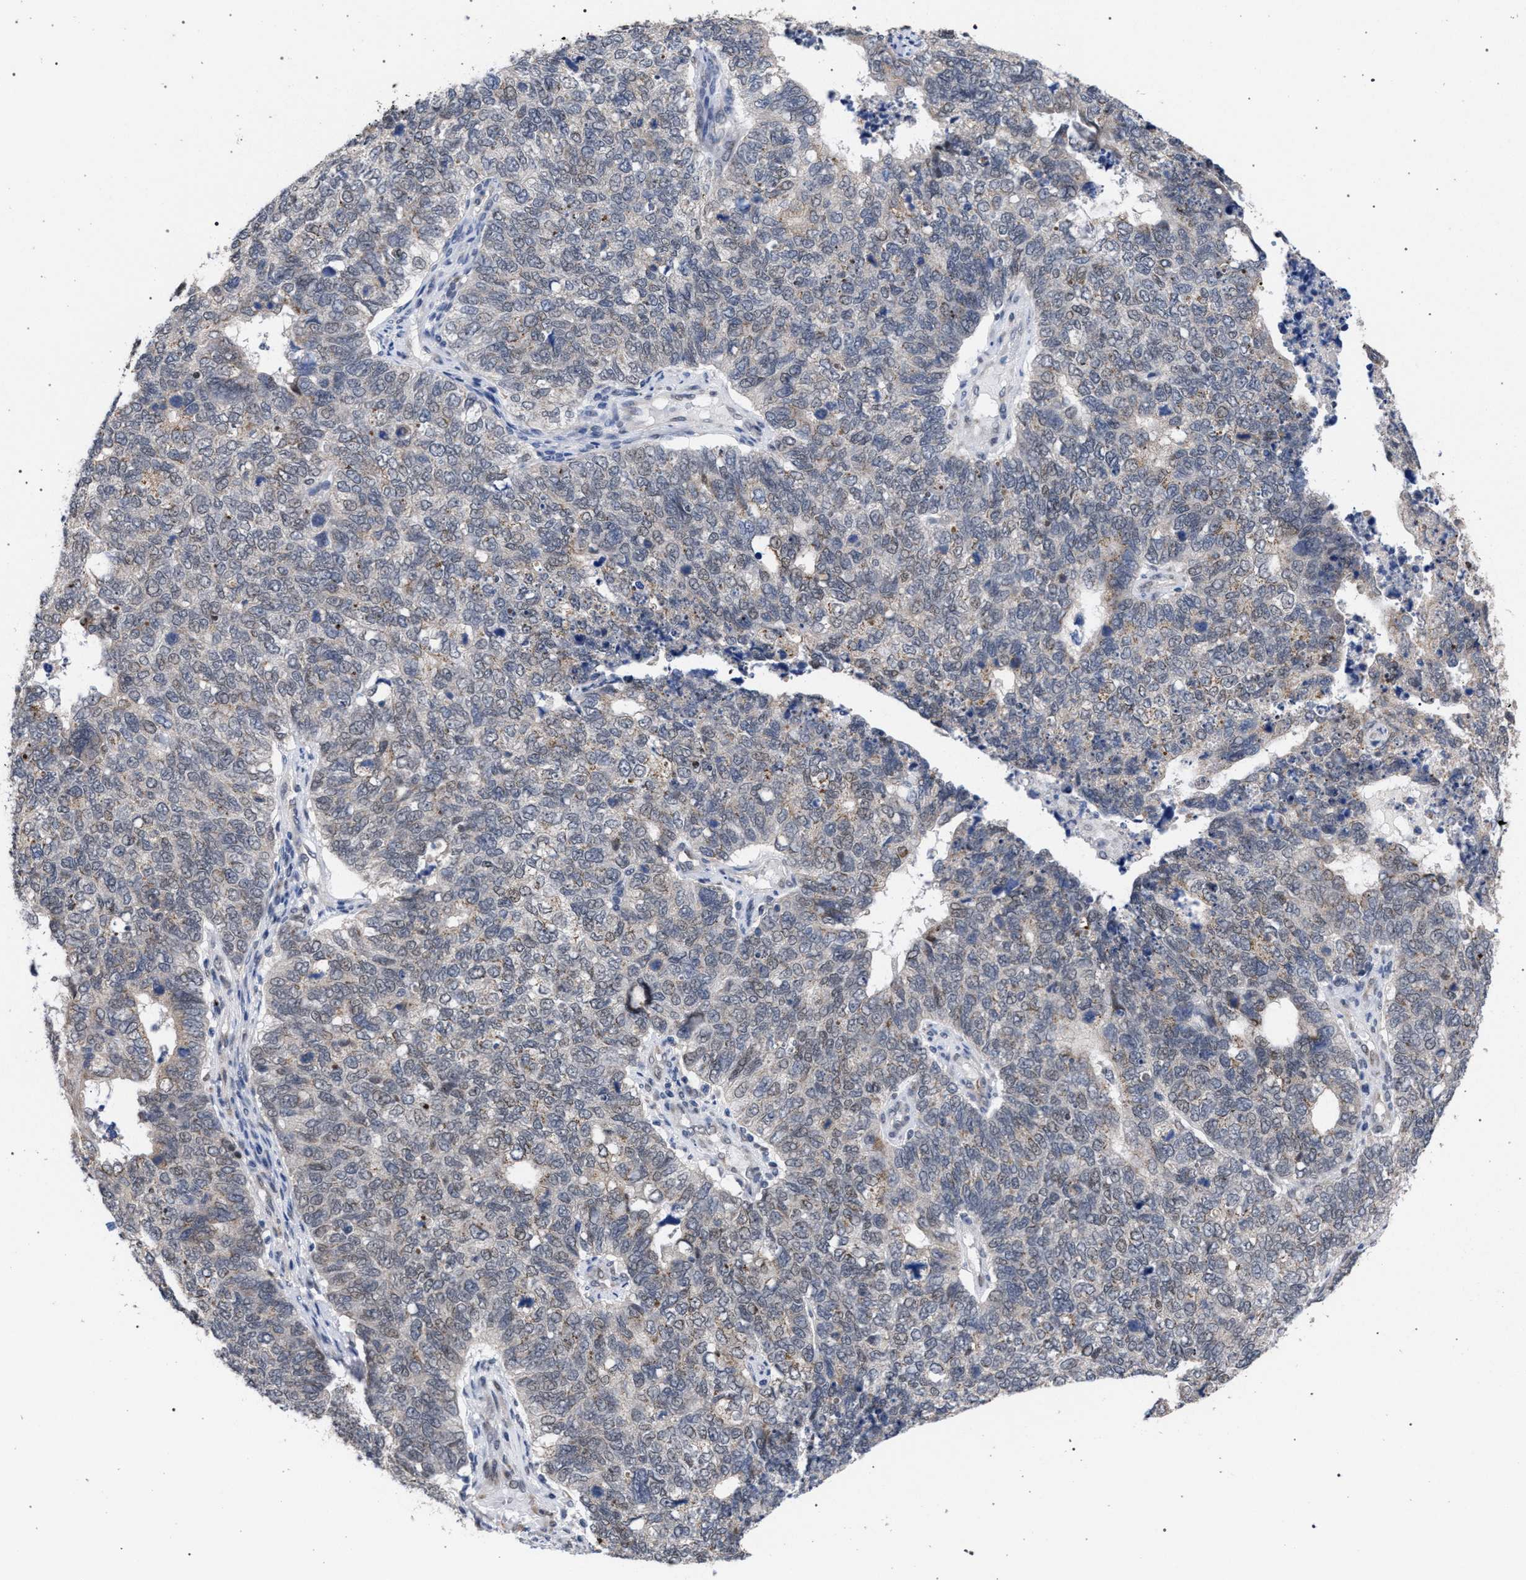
{"staining": {"intensity": "weak", "quantity": "<25%", "location": "cytoplasmic/membranous"}, "tissue": "cervical cancer", "cell_type": "Tumor cells", "image_type": "cancer", "snomed": [{"axis": "morphology", "description": "Squamous cell carcinoma, NOS"}, {"axis": "topography", "description": "Cervix"}], "caption": "Protein analysis of cervical cancer (squamous cell carcinoma) displays no significant expression in tumor cells. Brightfield microscopy of immunohistochemistry stained with DAB (3,3'-diaminobenzidine) (brown) and hematoxylin (blue), captured at high magnification.", "gene": "GOLGA2", "patient": {"sex": "female", "age": 63}}